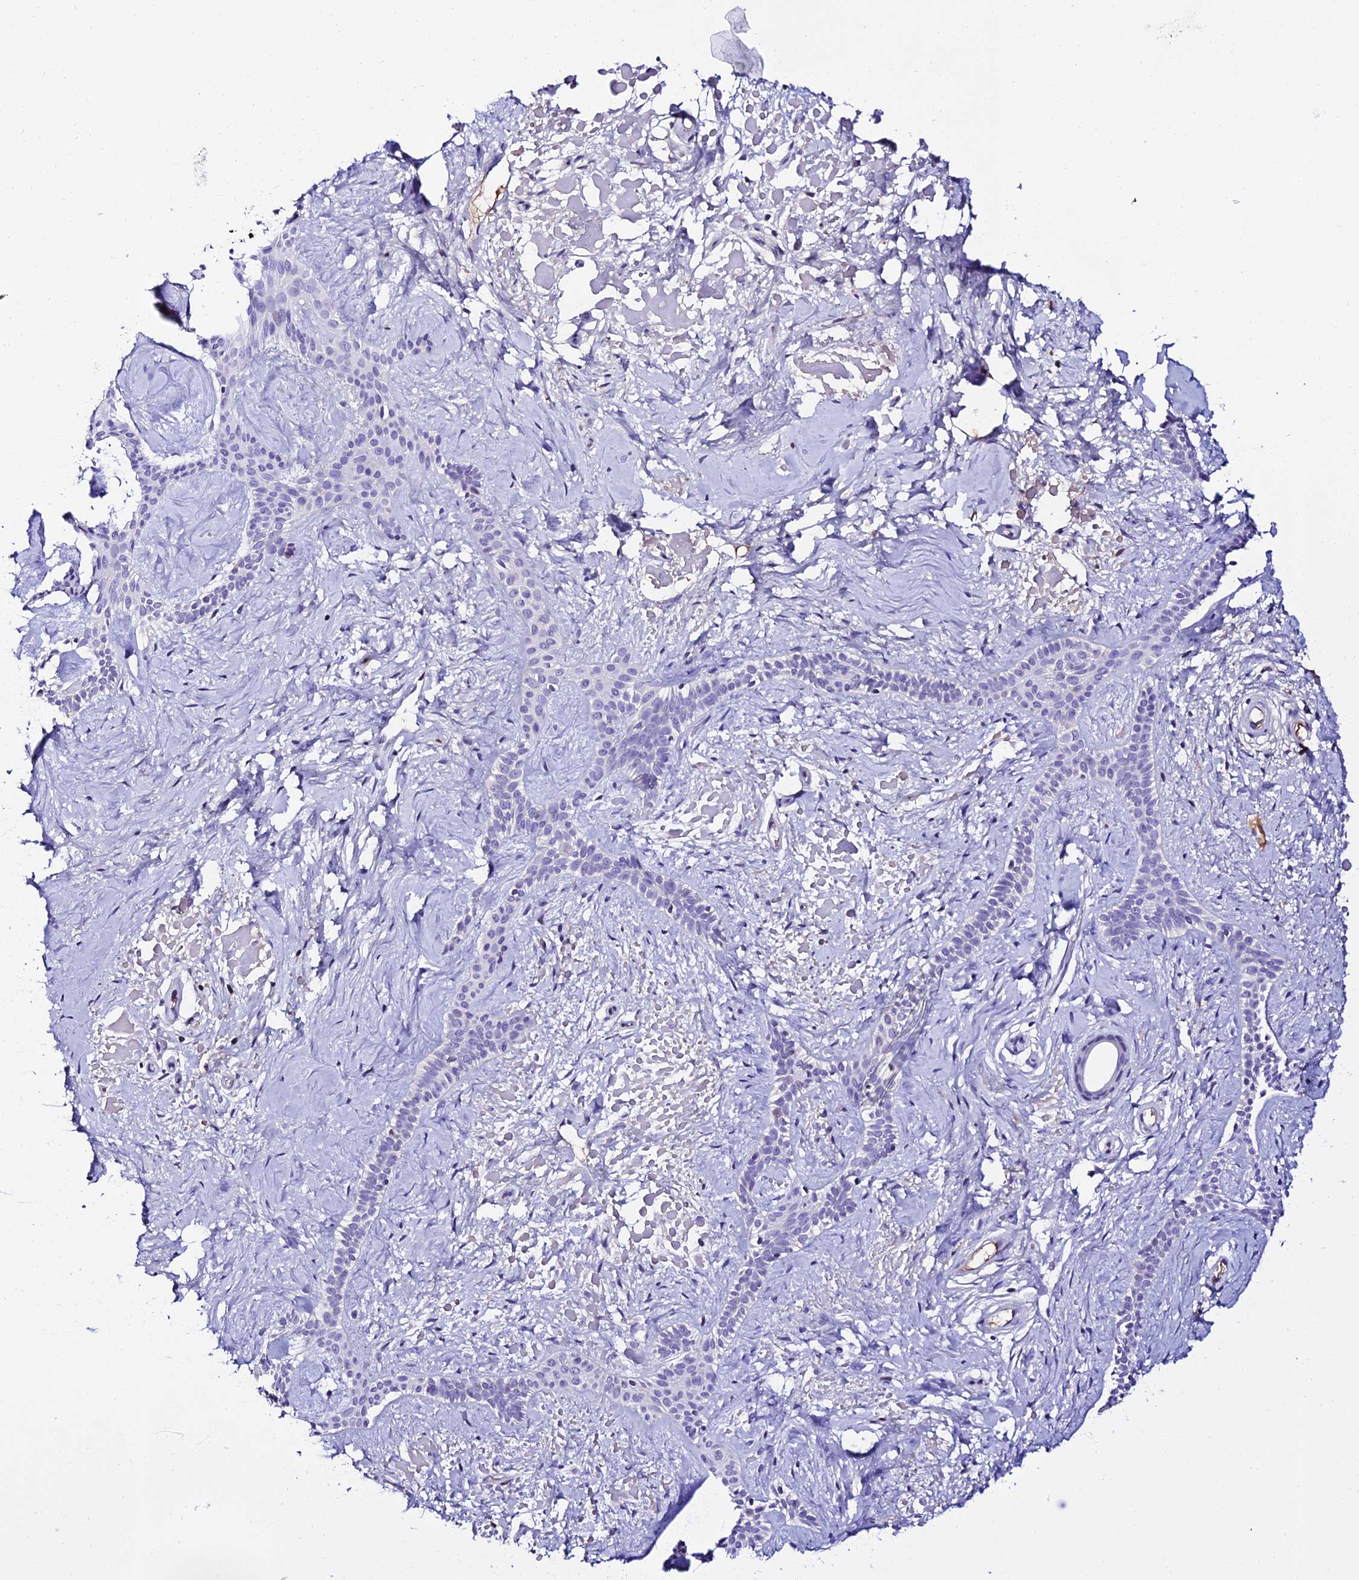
{"staining": {"intensity": "negative", "quantity": "none", "location": "none"}, "tissue": "skin cancer", "cell_type": "Tumor cells", "image_type": "cancer", "snomed": [{"axis": "morphology", "description": "Basal cell carcinoma"}, {"axis": "topography", "description": "Skin"}], "caption": "Skin cancer stained for a protein using IHC reveals no expression tumor cells.", "gene": "DEFB132", "patient": {"sex": "male", "age": 78}}